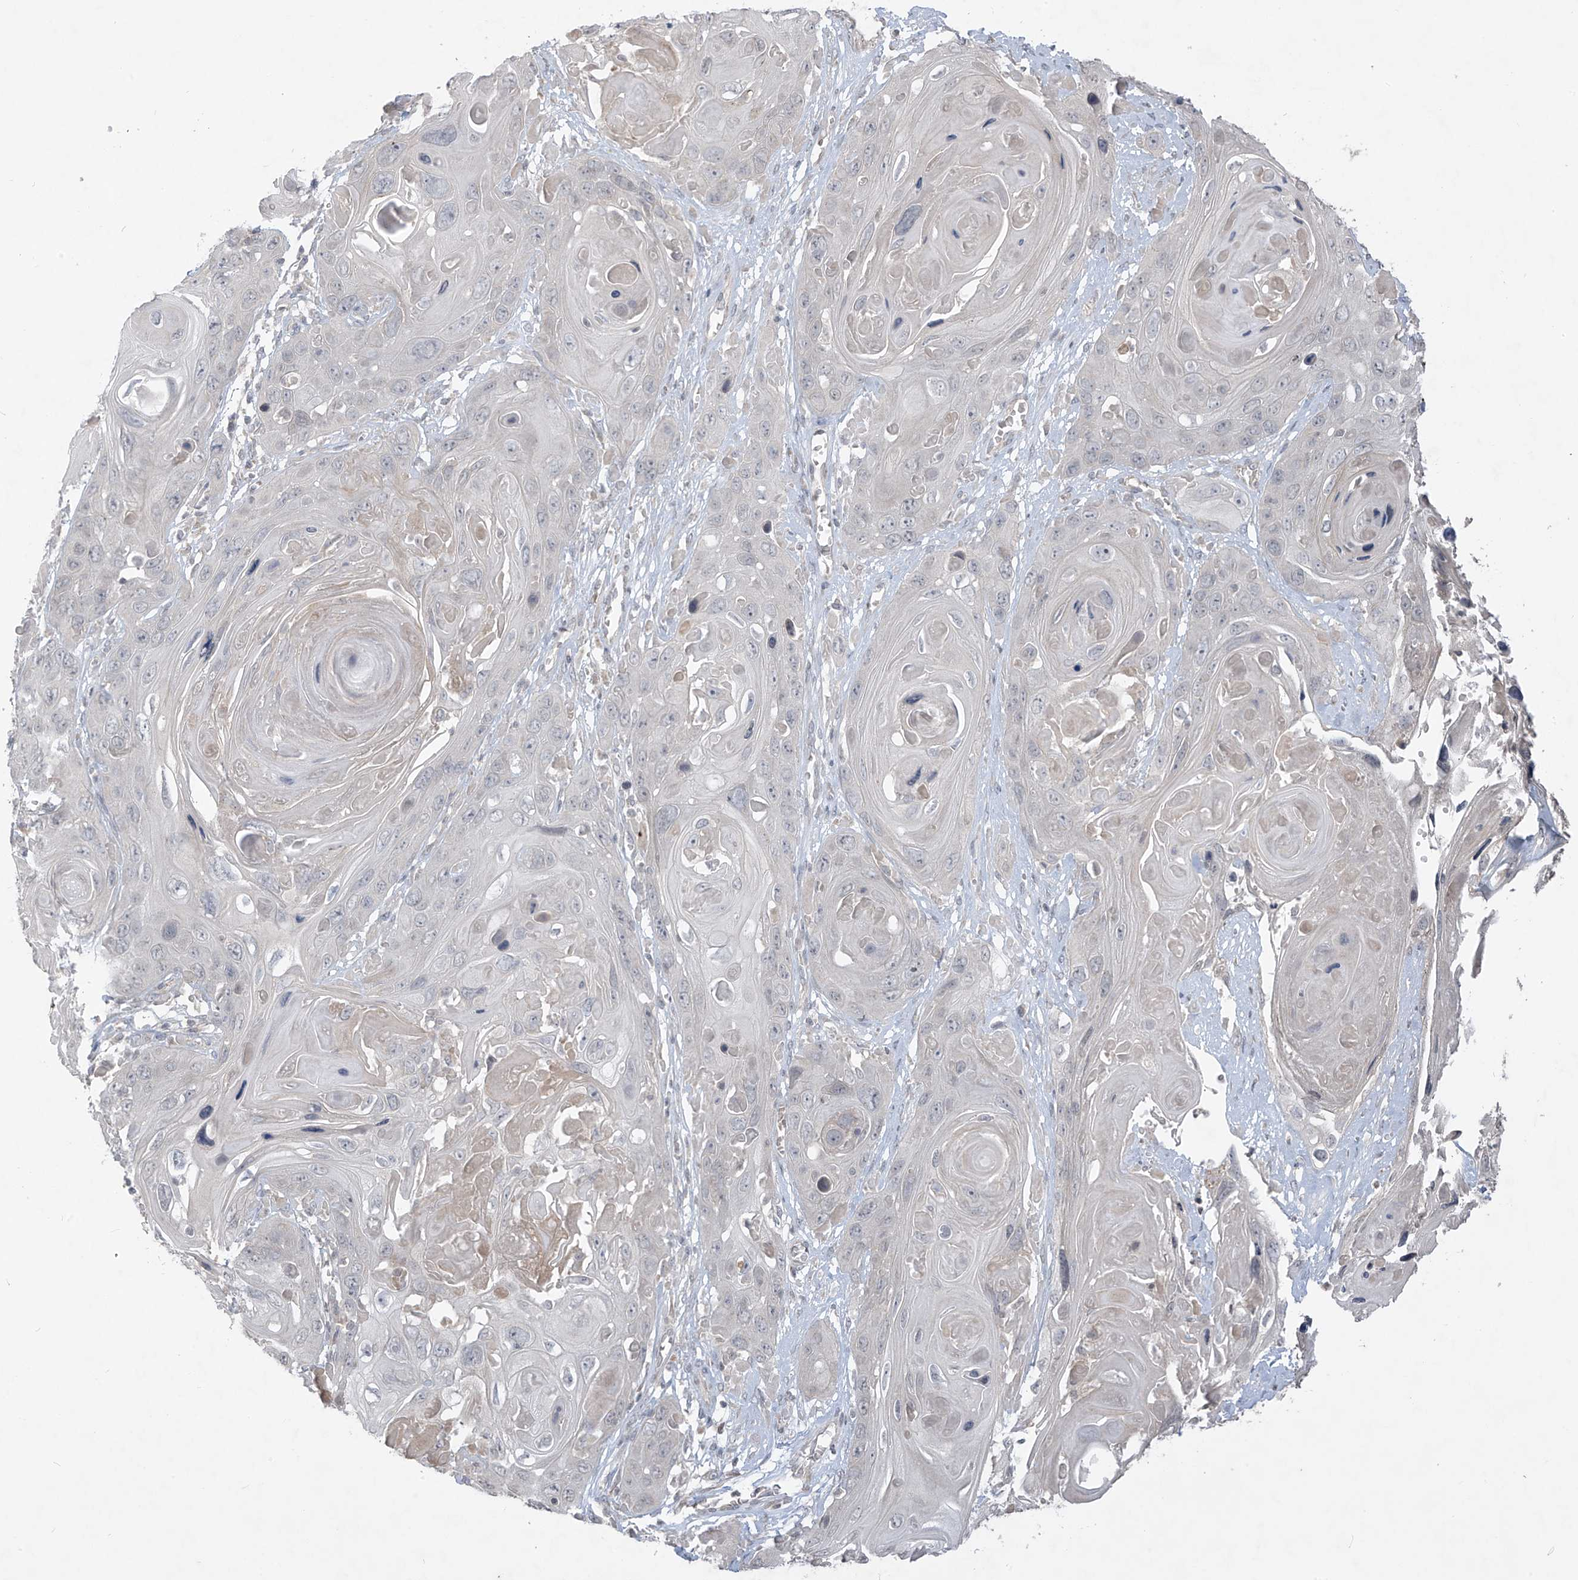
{"staining": {"intensity": "negative", "quantity": "none", "location": "none"}, "tissue": "skin cancer", "cell_type": "Tumor cells", "image_type": "cancer", "snomed": [{"axis": "morphology", "description": "Squamous cell carcinoma, NOS"}, {"axis": "topography", "description": "Skin"}], "caption": "The immunohistochemistry (IHC) histopathology image has no significant expression in tumor cells of skin squamous cell carcinoma tissue. Brightfield microscopy of immunohistochemistry (IHC) stained with DAB (3,3'-diaminobenzidine) (brown) and hematoxylin (blue), captured at high magnification.", "gene": "DGKQ", "patient": {"sex": "male", "age": 55}}